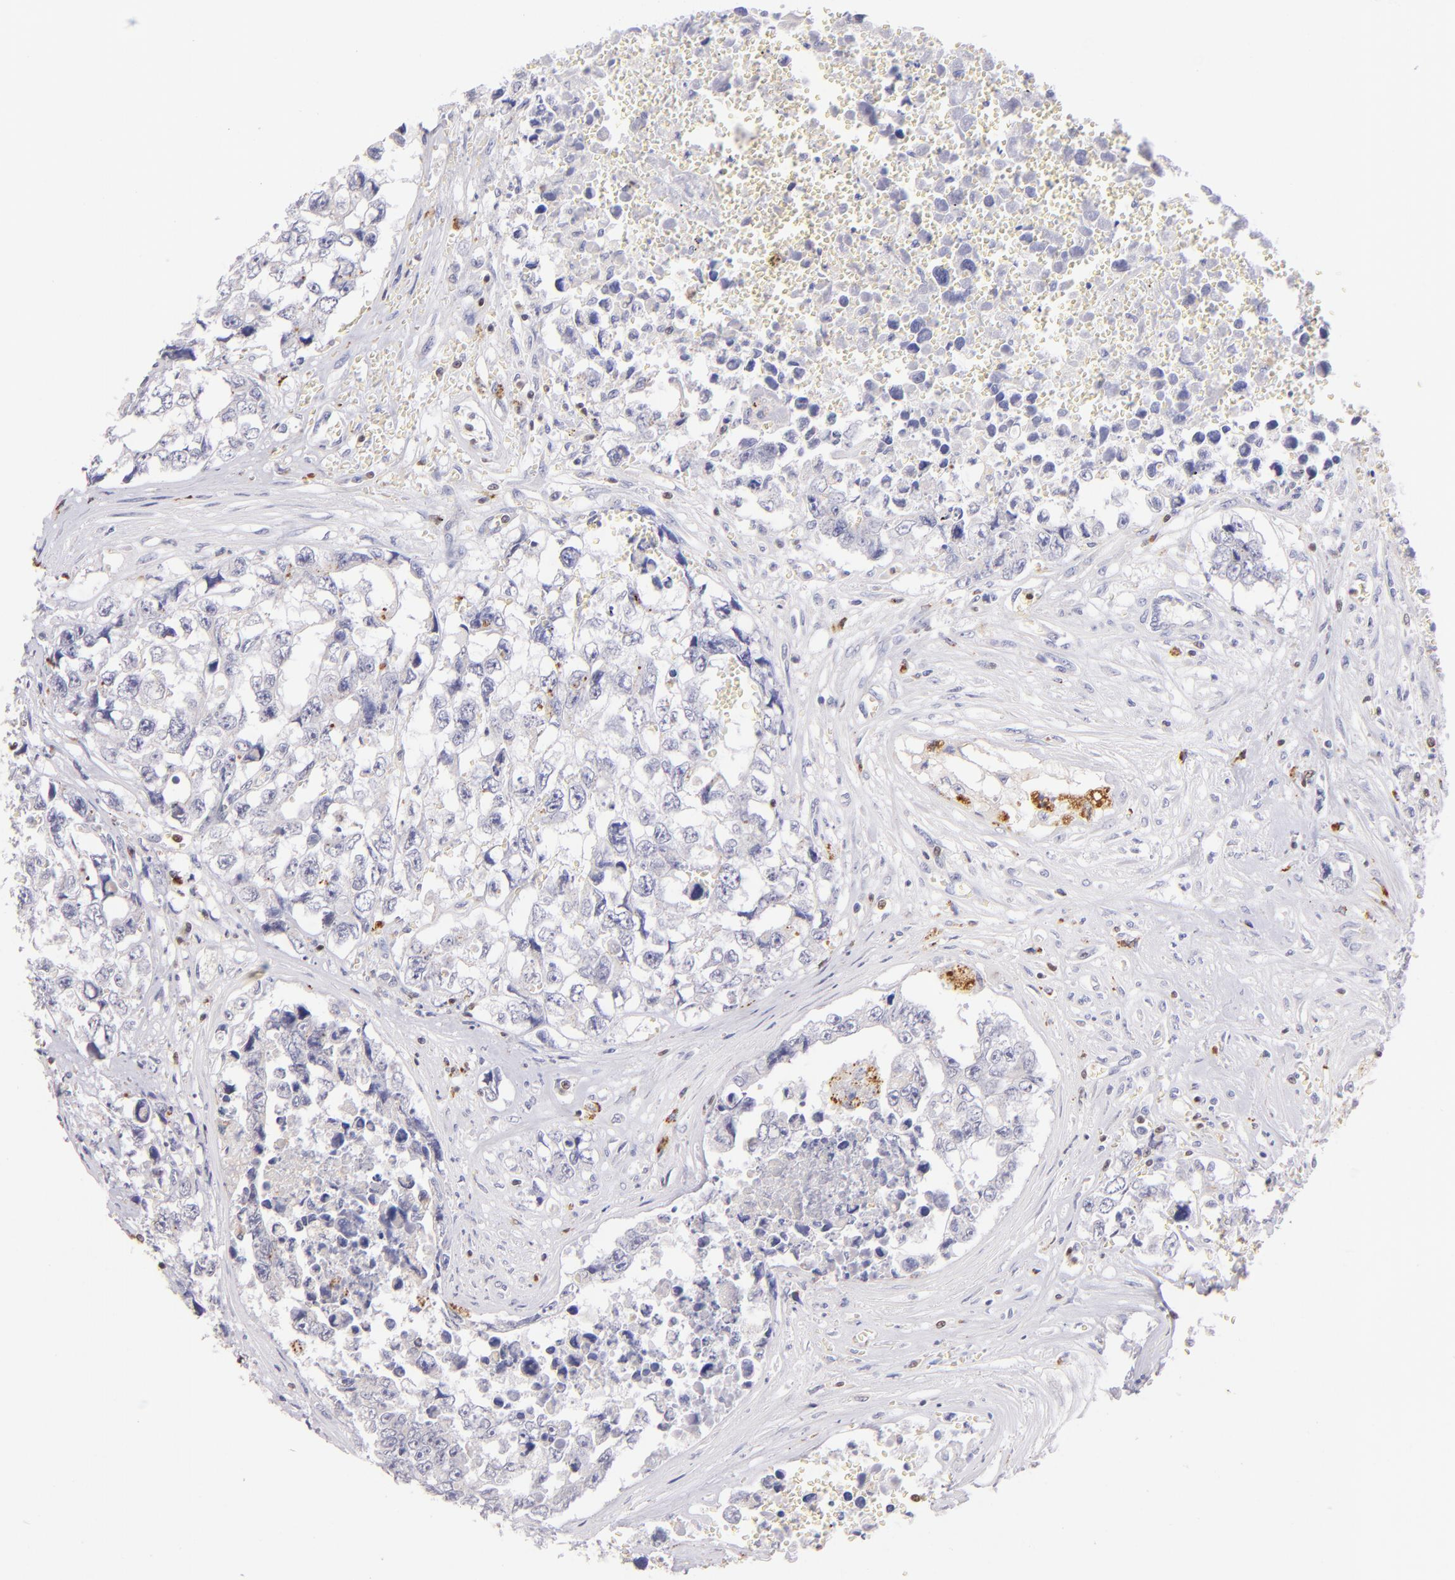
{"staining": {"intensity": "negative", "quantity": "none", "location": "none"}, "tissue": "testis cancer", "cell_type": "Tumor cells", "image_type": "cancer", "snomed": [{"axis": "morphology", "description": "Carcinoma, Embryonal, NOS"}, {"axis": "topography", "description": "Testis"}], "caption": "The histopathology image shows no staining of tumor cells in embryonal carcinoma (testis).", "gene": "ZAP70", "patient": {"sex": "male", "age": 31}}